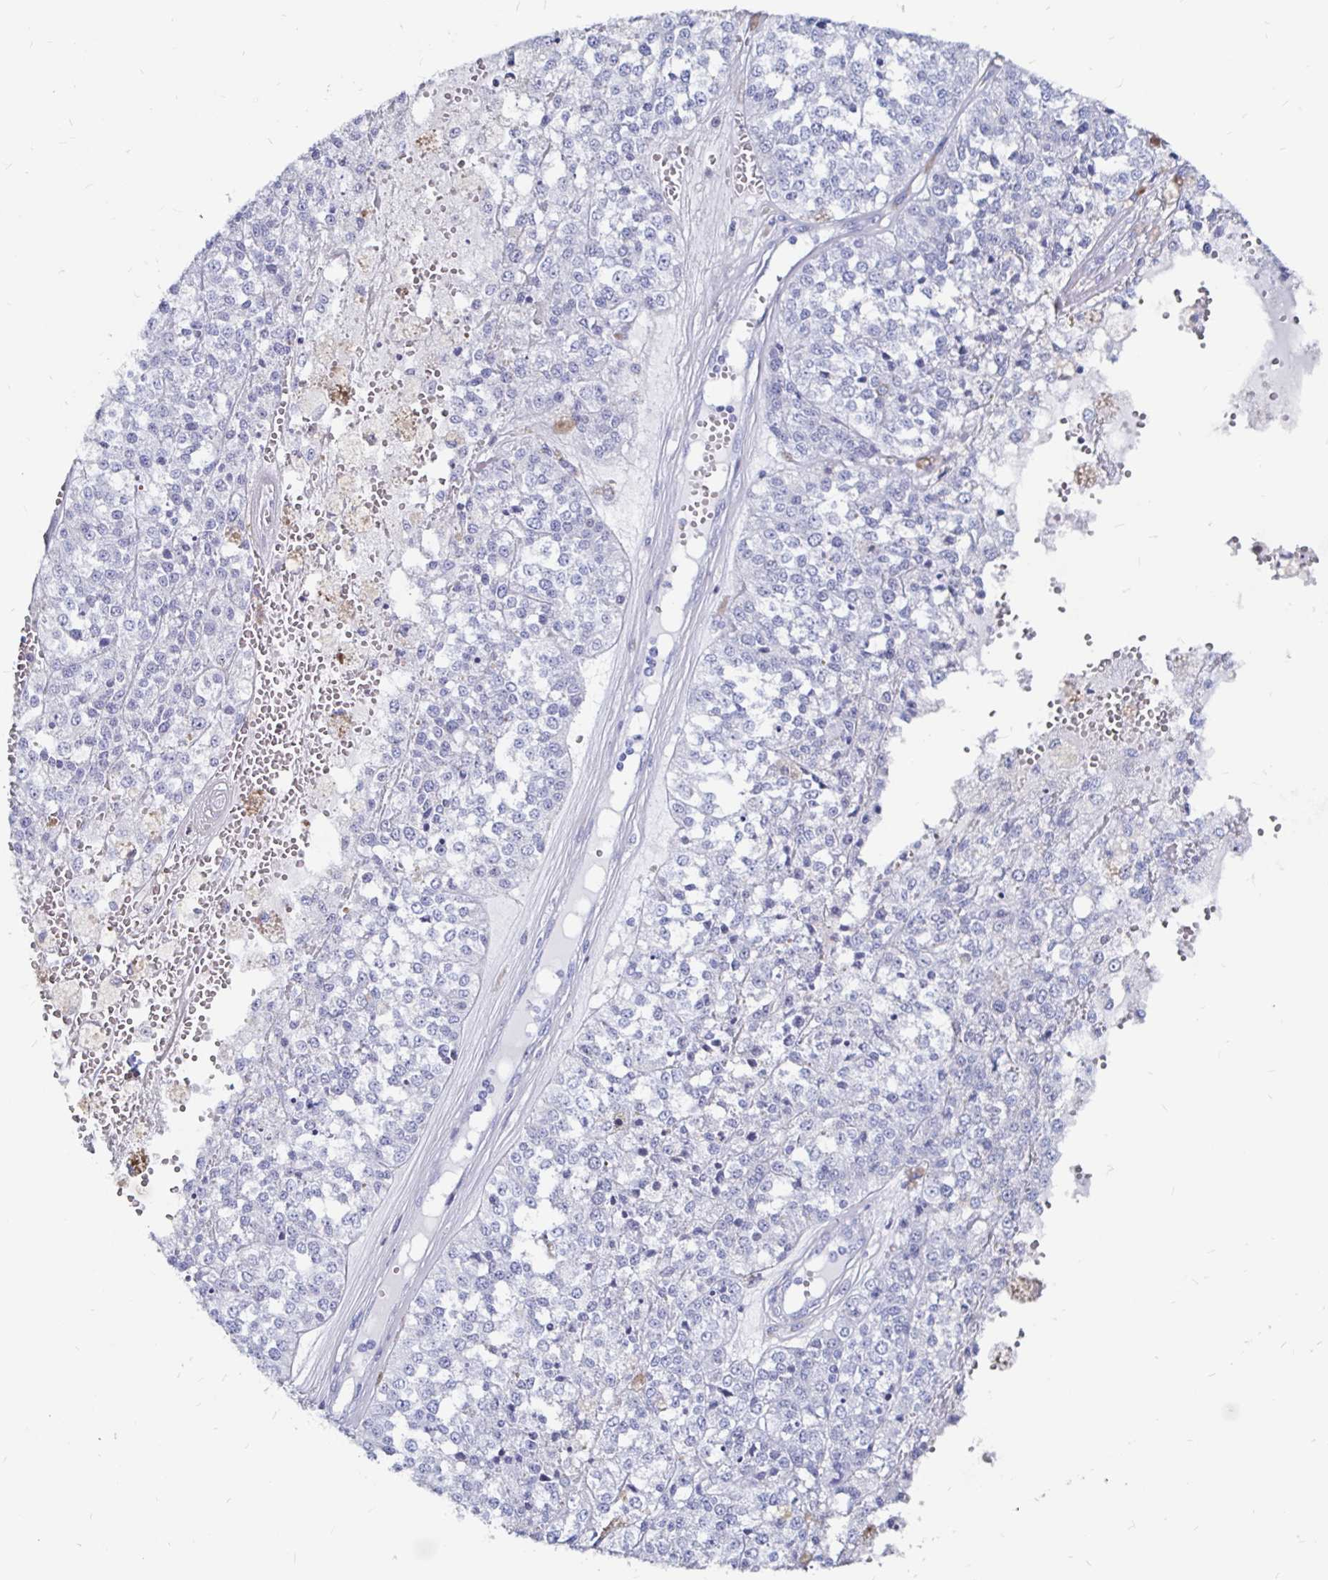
{"staining": {"intensity": "negative", "quantity": "none", "location": "none"}, "tissue": "melanoma", "cell_type": "Tumor cells", "image_type": "cancer", "snomed": [{"axis": "morphology", "description": "Malignant melanoma, Metastatic site"}, {"axis": "topography", "description": "Lymph node"}], "caption": "The histopathology image reveals no significant staining in tumor cells of malignant melanoma (metastatic site). Nuclei are stained in blue.", "gene": "LUZP4", "patient": {"sex": "female", "age": 64}}